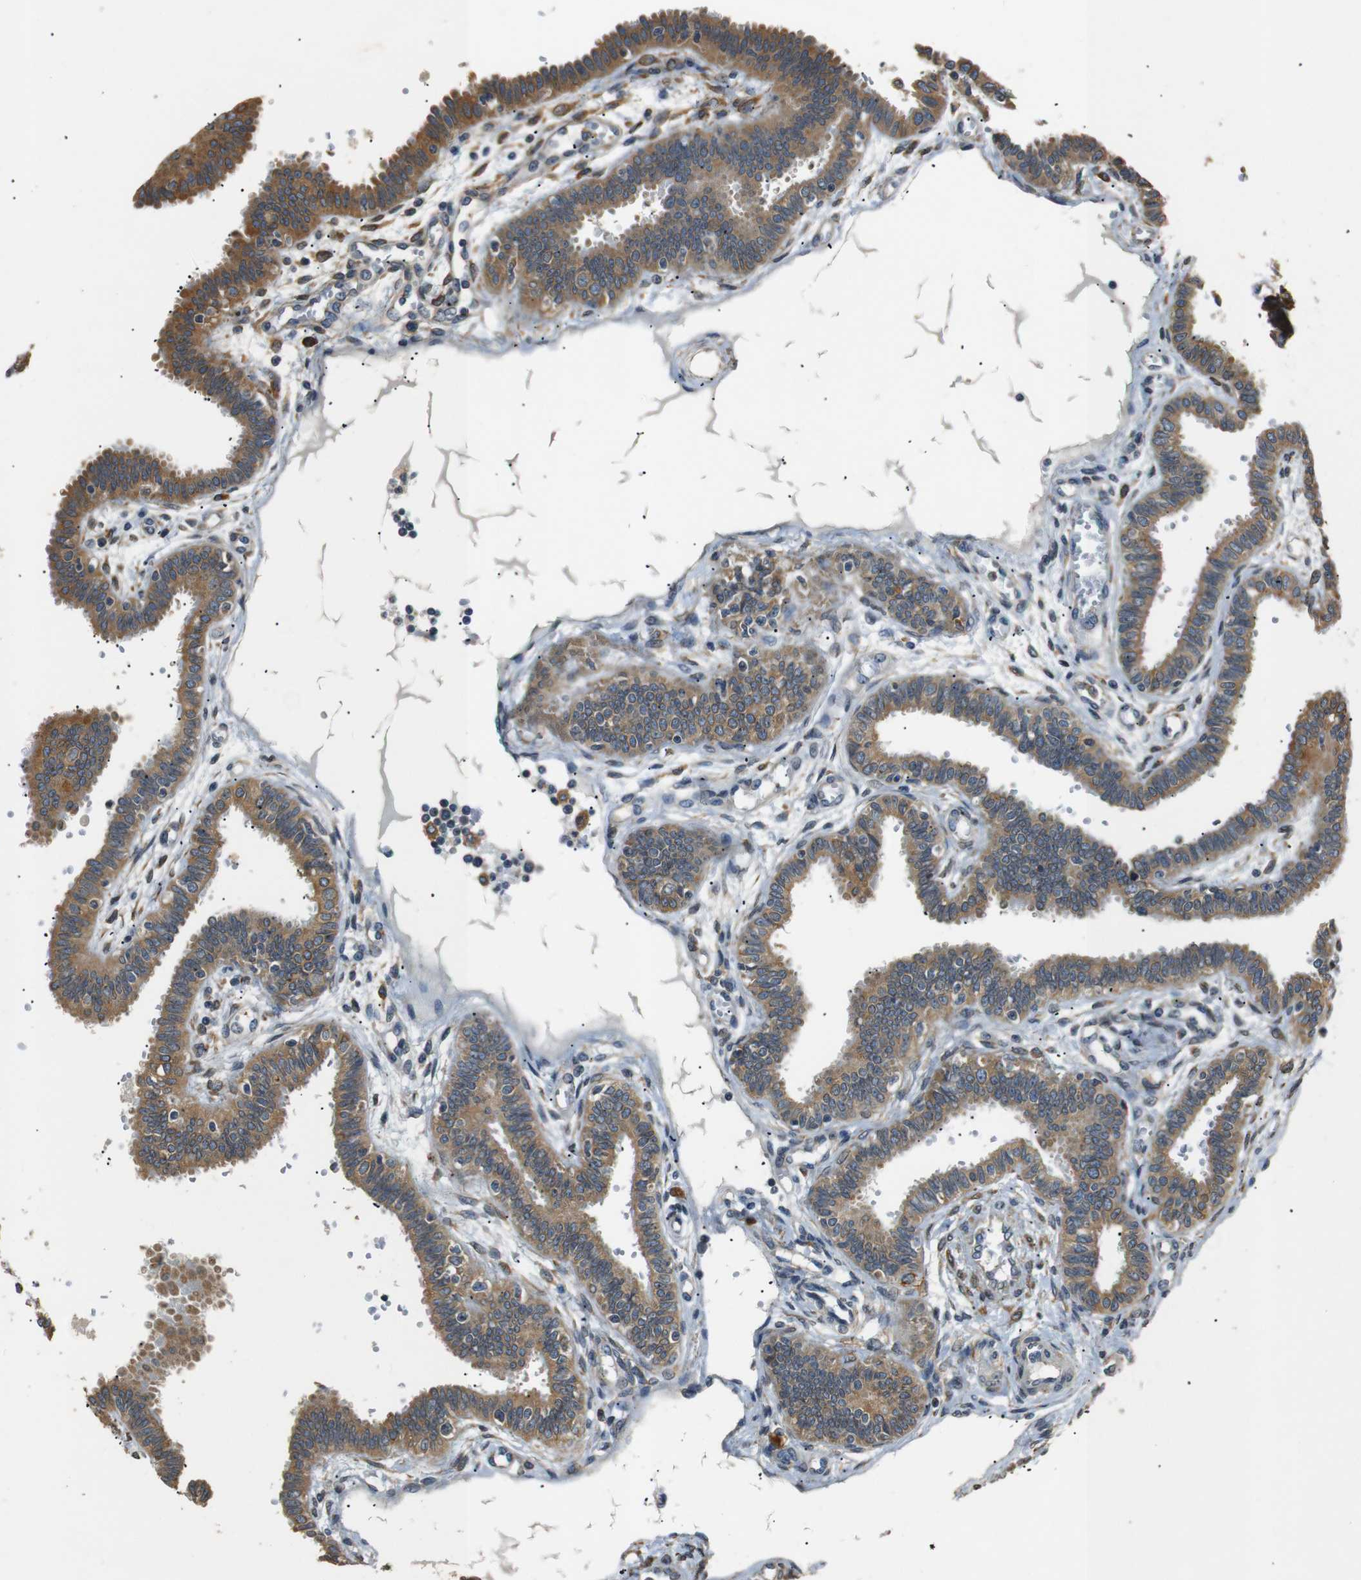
{"staining": {"intensity": "moderate", "quantity": ">75%", "location": "cytoplasmic/membranous"}, "tissue": "fallopian tube", "cell_type": "Glandular cells", "image_type": "normal", "snomed": [{"axis": "morphology", "description": "Normal tissue, NOS"}, {"axis": "topography", "description": "Fallopian tube"}], "caption": "Immunohistochemistry (IHC) of normal human fallopian tube reveals medium levels of moderate cytoplasmic/membranous staining in about >75% of glandular cells.", "gene": "TMED2", "patient": {"sex": "female", "age": 32}}